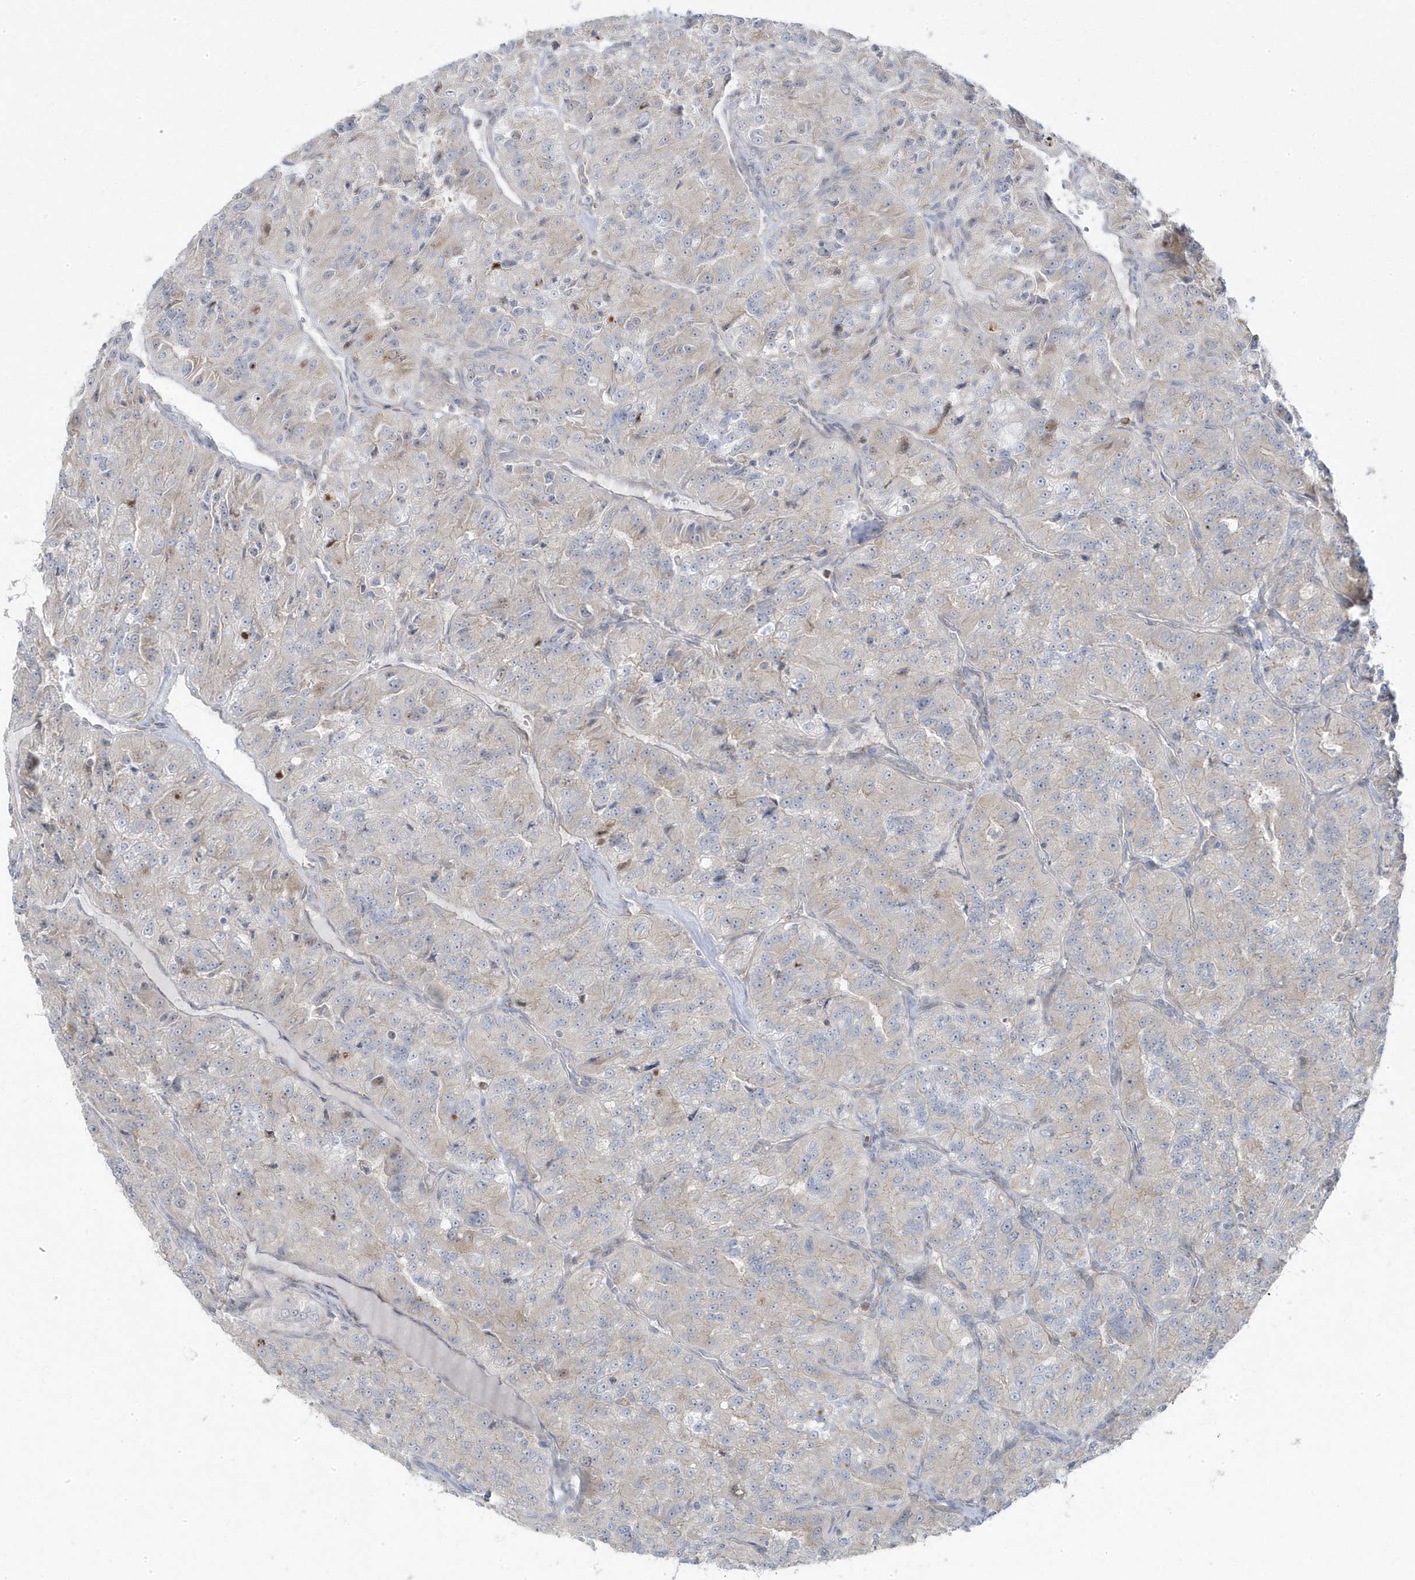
{"staining": {"intensity": "weak", "quantity": "<25%", "location": "cytoplasmic/membranous"}, "tissue": "renal cancer", "cell_type": "Tumor cells", "image_type": "cancer", "snomed": [{"axis": "morphology", "description": "Adenocarcinoma, NOS"}, {"axis": "topography", "description": "Kidney"}], "caption": "The photomicrograph displays no staining of tumor cells in adenocarcinoma (renal).", "gene": "ZNF654", "patient": {"sex": "female", "age": 63}}